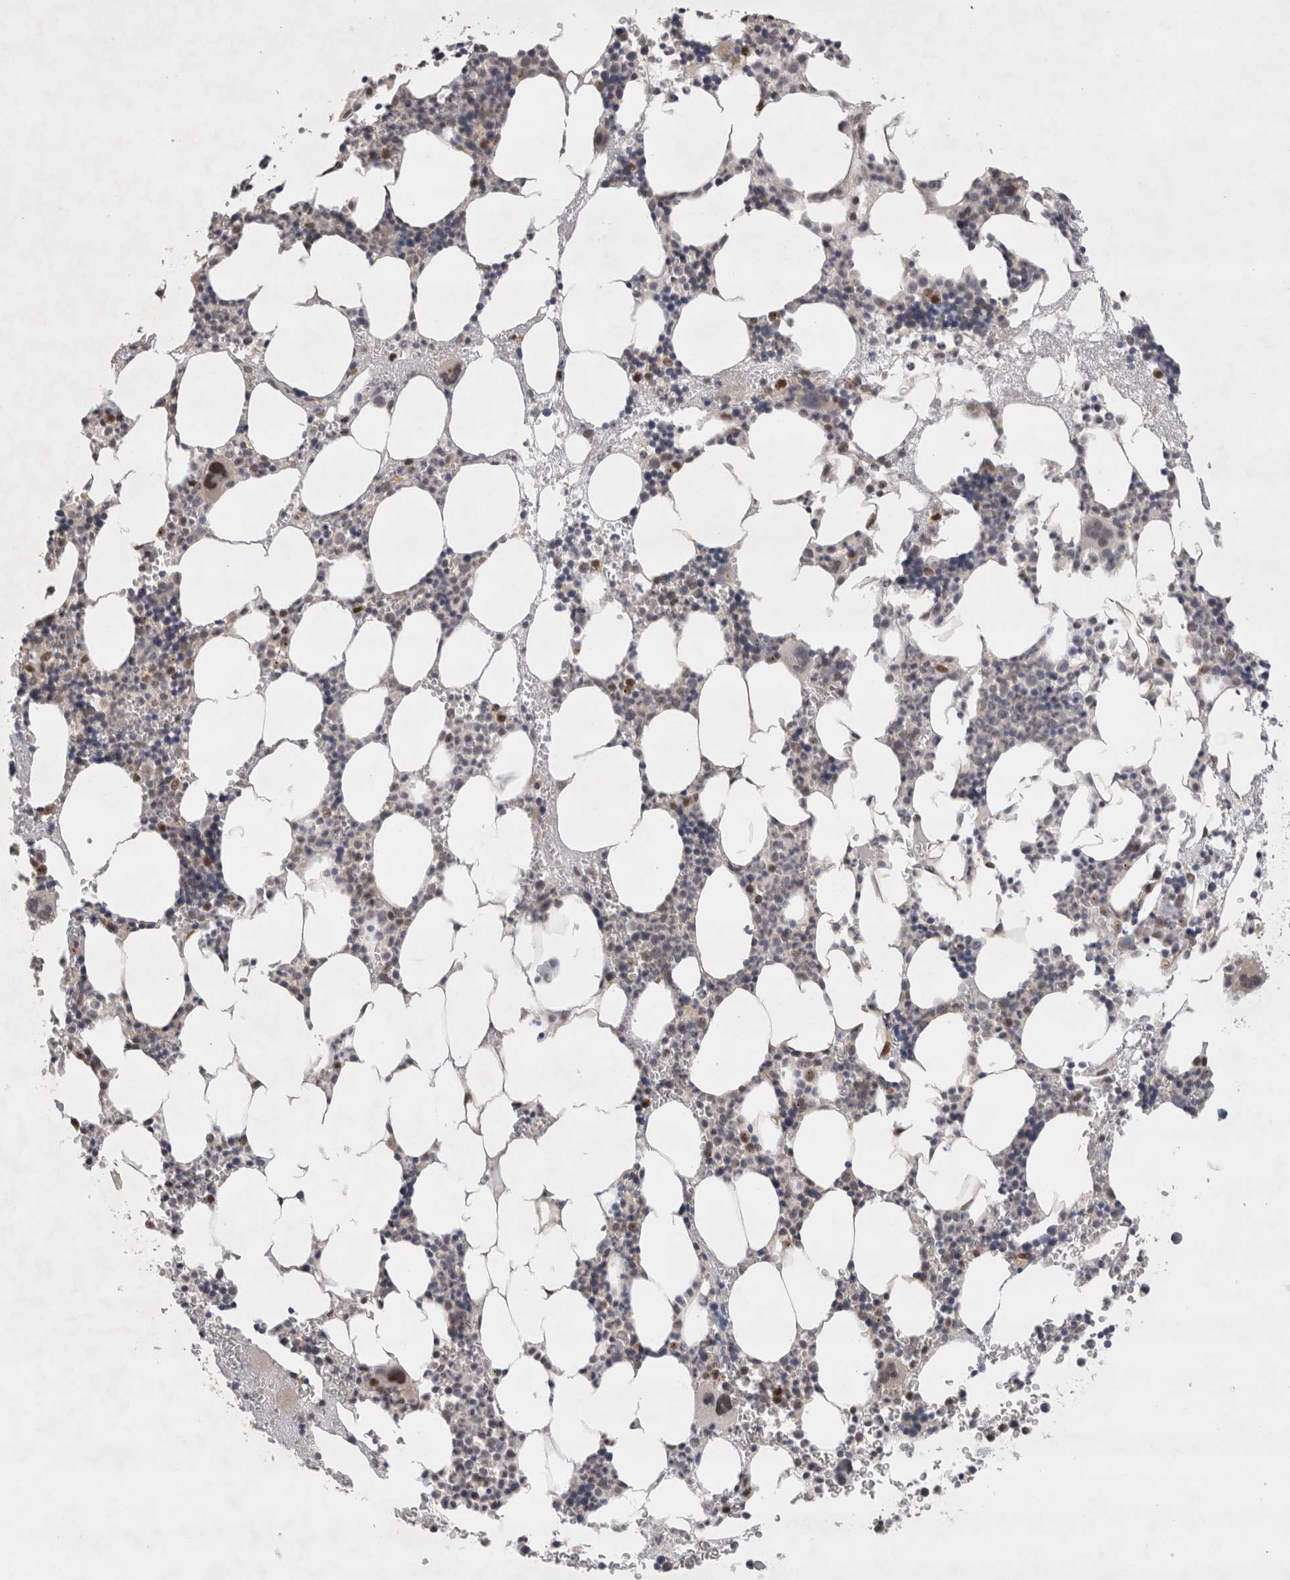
{"staining": {"intensity": "moderate", "quantity": "<25%", "location": "nuclear"}, "tissue": "bone marrow", "cell_type": "Hematopoietic cells", "image_type": "normal", "snomed": [{"axis": "morphology", "description": "Normal tissue, NOS"}, {"axis": "morphology", "description": "Inflammation, NOS"}, {"axis": "topography", "description": "Bone marrow"}], "caption": "Human bone marrow stained for a protein (brown) reveals moderate nuclear positive expression in approximately <25% of hematopoietic cells.", "gene": "SLC29A1", "patient": {"sex": "female", "age": 67}}